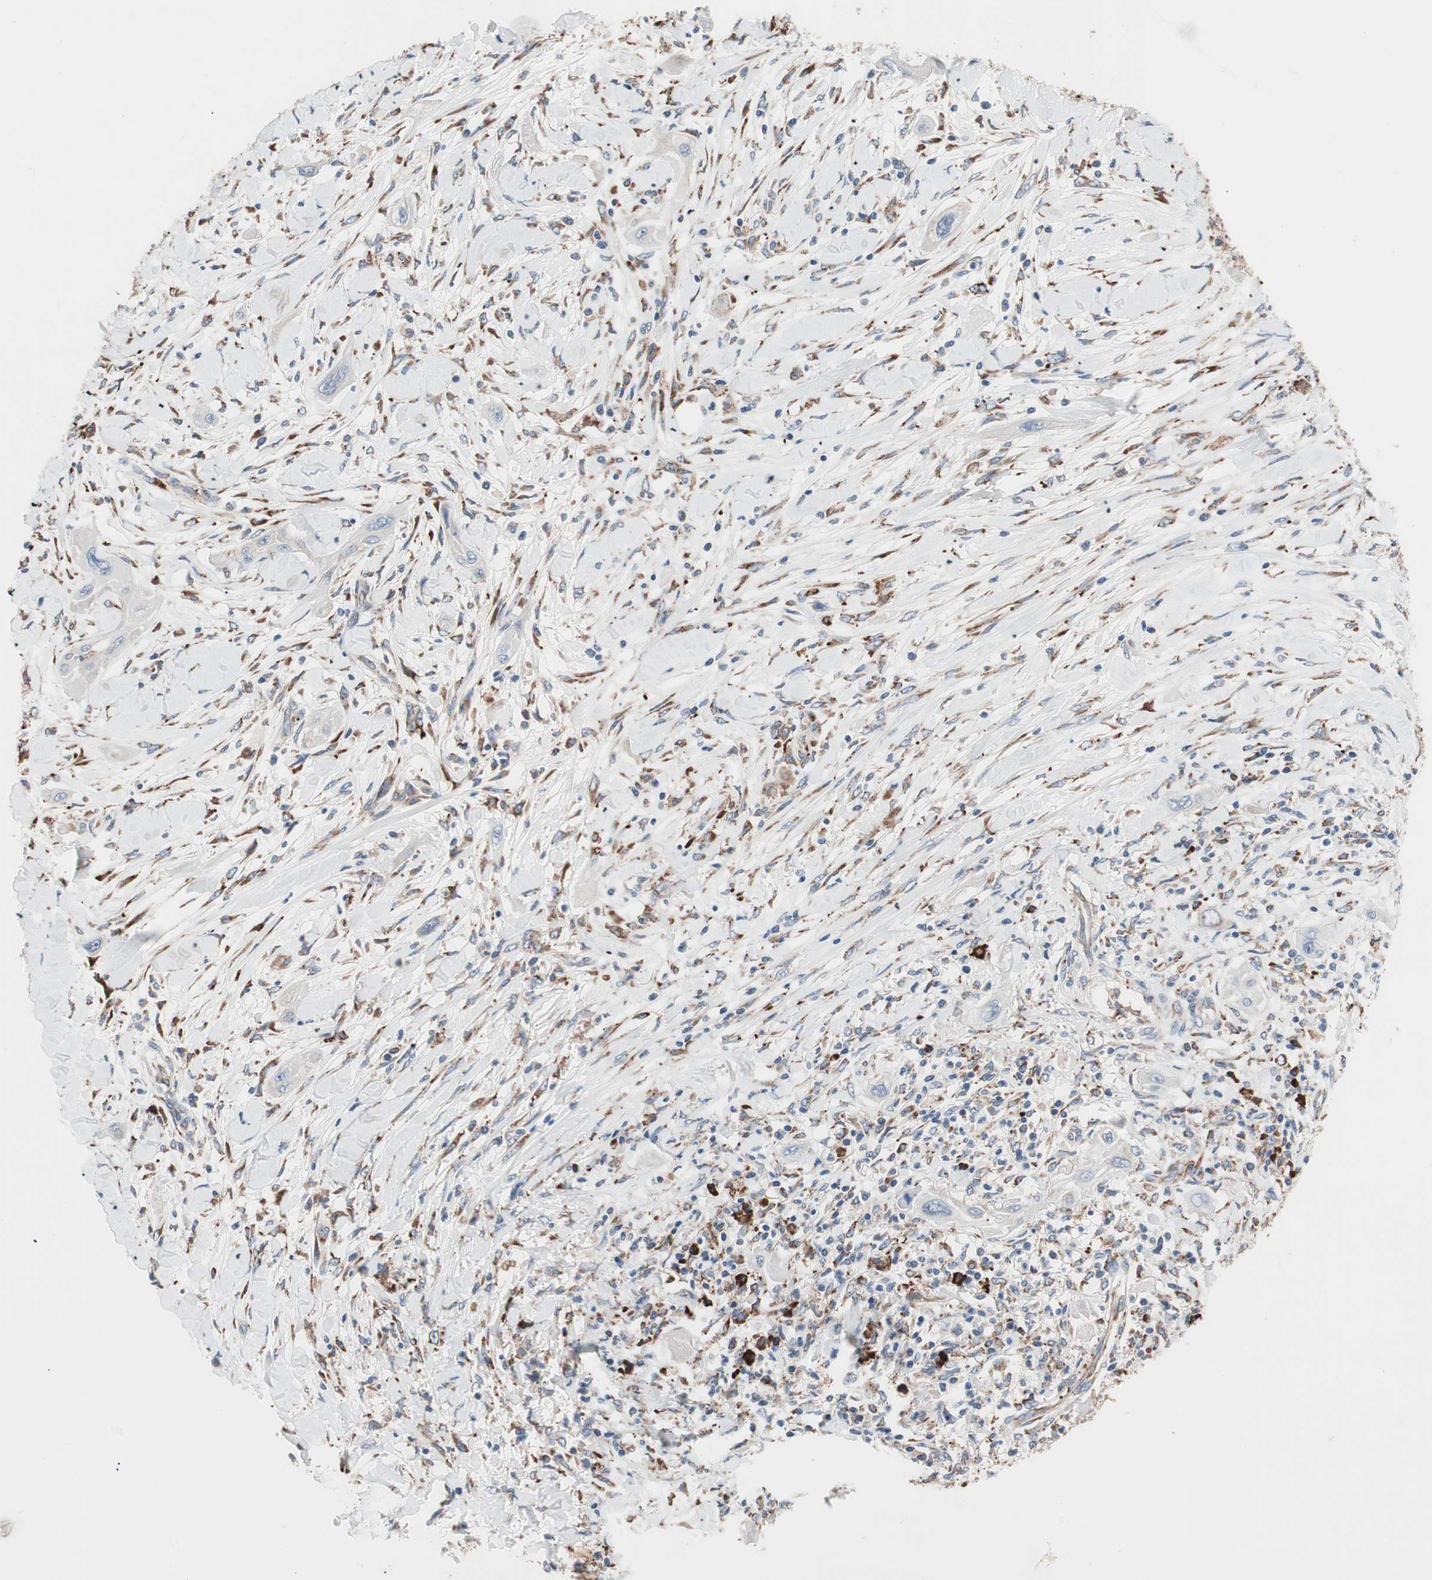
{"staining": {"intensity": "moderate", "quantity": "<25%", "location": "cytoplasmic/membranous"}, "tissue": "lung cancer", "cell_type": "Tumor cells", "image_type": "cancer", "snomed": [{"axis": "morphology", "description": "Squamous cell carcinoma, NOS"}, {"axis": "topography", "description": "Lung"}], "caption": "There is low levels of moderate cytoplasmic/membranous expression in tumor cells of lung cancer (squamous cell carcinoma), as demonstrated by immunohistochemical staining (brown color).", "gene": "SLC27A4", "patient": {"sex": "female", "age": 47}}